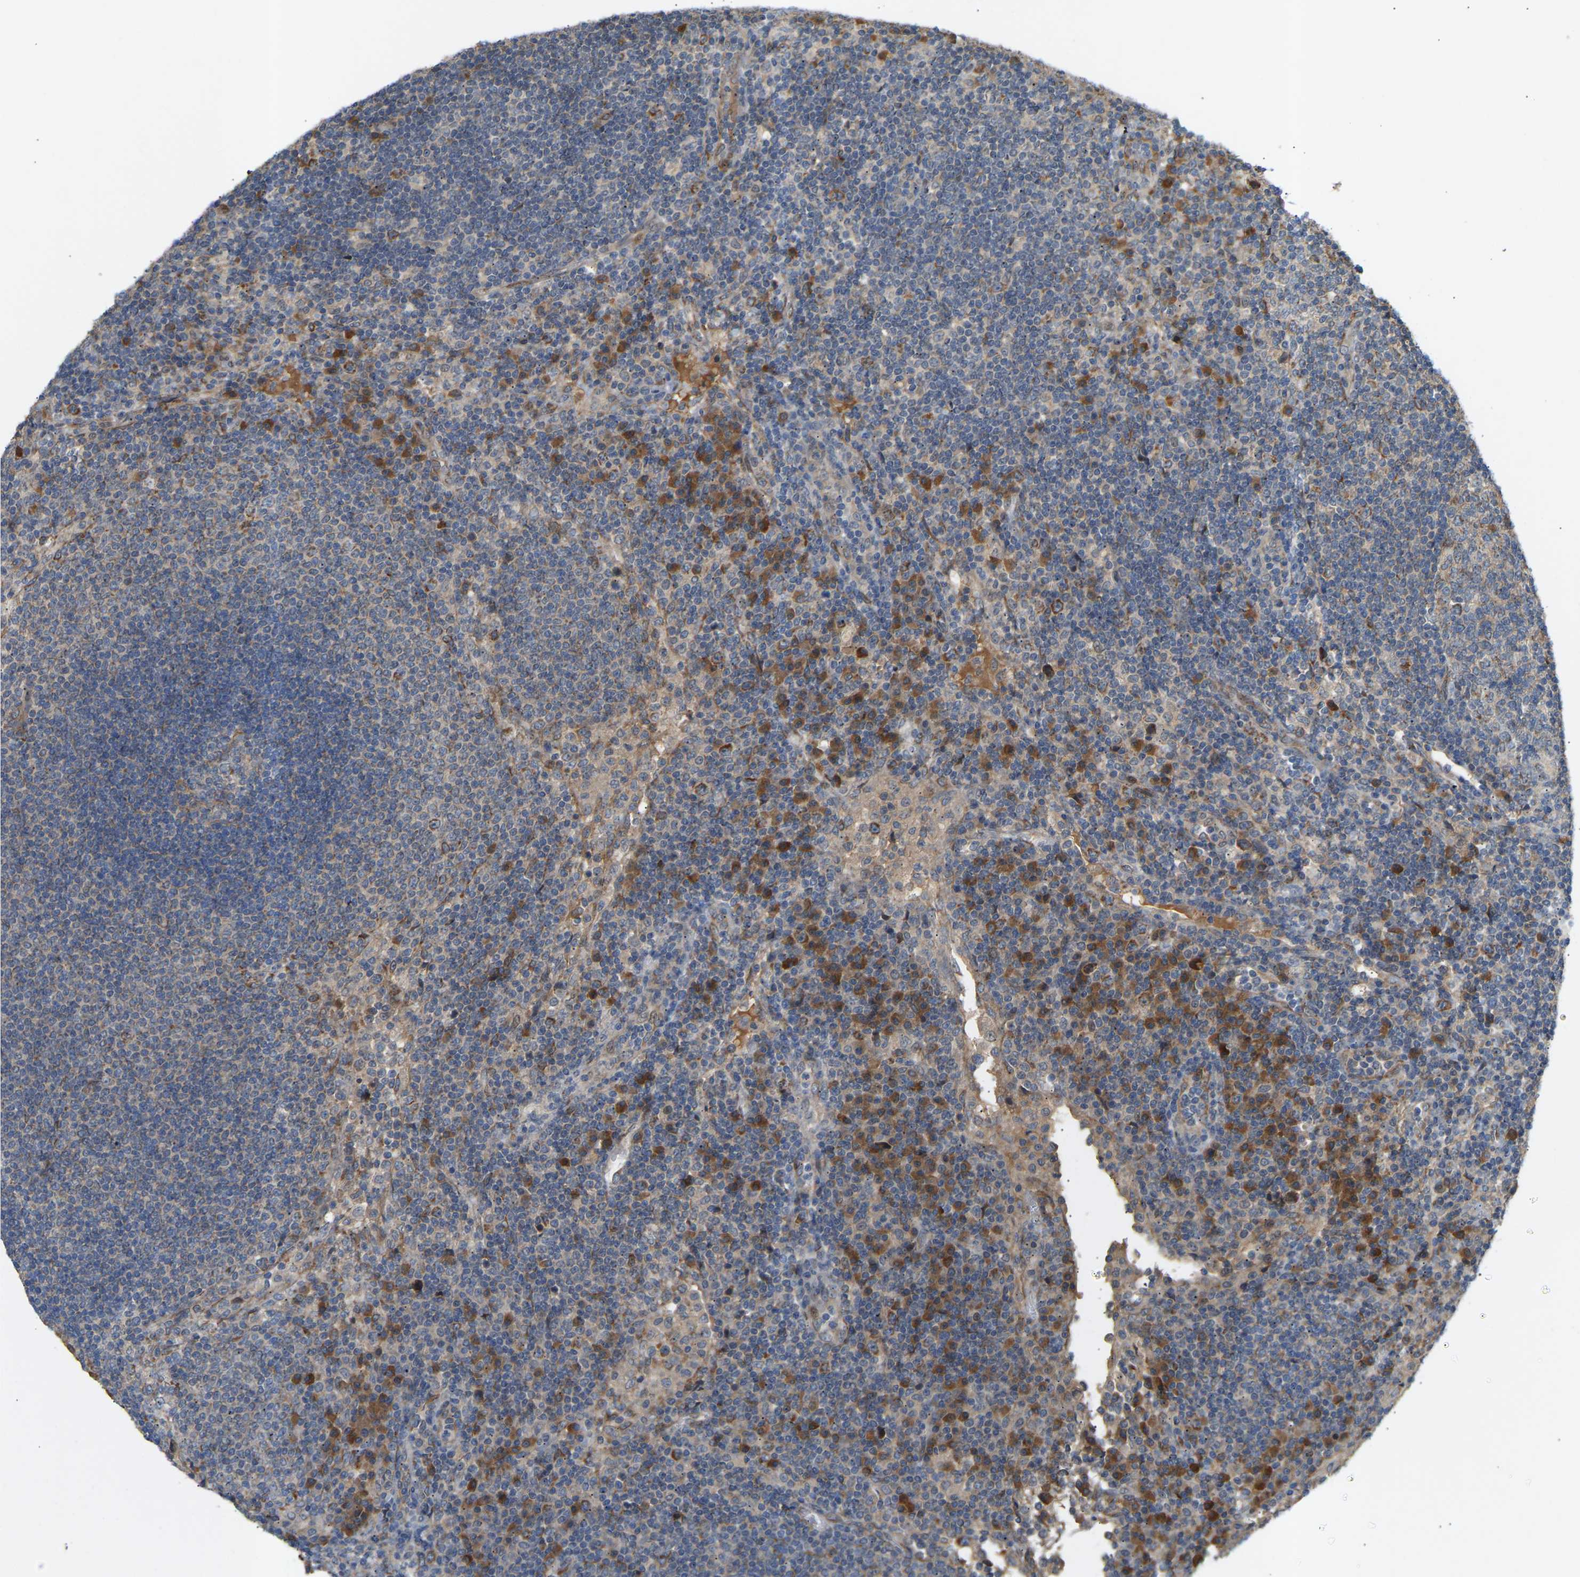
{"staining": {"intensity": "negative", "quantity": "none", "location": "none"}, "tissue": "lymph node", "cell_type": "Germinal center cells", "image_type": "normal", "snomed": [{"axis": "morphology", "description": "Normal tissue, NOS"}, {"axis": "topography", "description": "Lymph node"}], "caption": "This is an immunohistochemistry (IHC) histopathology image of unremarkable lymph node. There is no expression in germinal center cells.", "gene": "ATP5MF", "patient": {"sex": "female", "age": 53}}